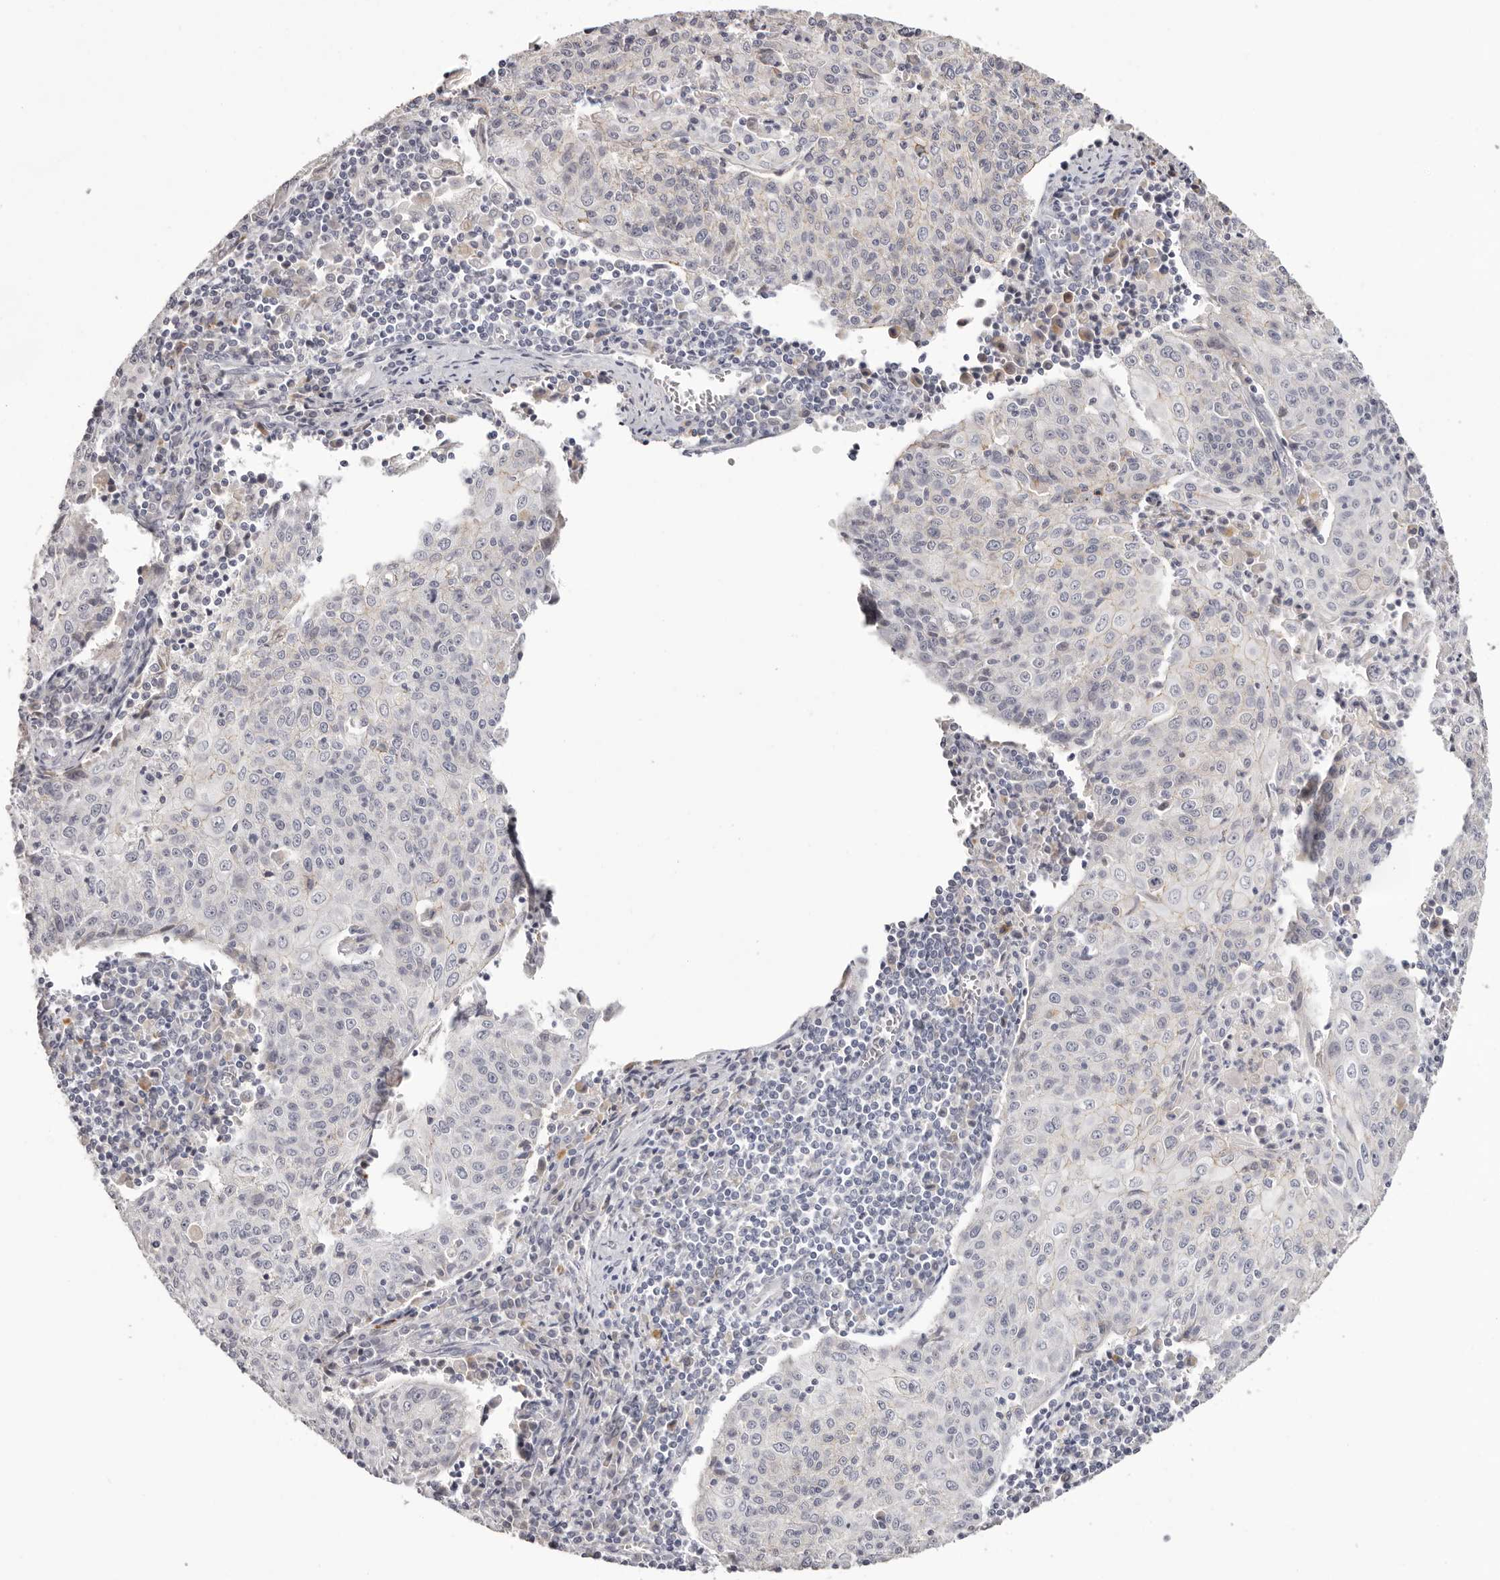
{"staining": {"intensity": "negative", "quantity": "none", "location": "none"}, "tissue": "cervical cancer", "cell_type": "Tumor cells", "image_type": "cancer", "snomed": [{"axis": "morphology", "description": "Squamous cell carcinoma, NOS"}, {"axis": "topography", "description": "Cervix"}], "caption": "Tumor cells show no significant positivity in cervical cancer.", "gene": "PCDHB6", "patient": {"sex": "female", "age": 48}}